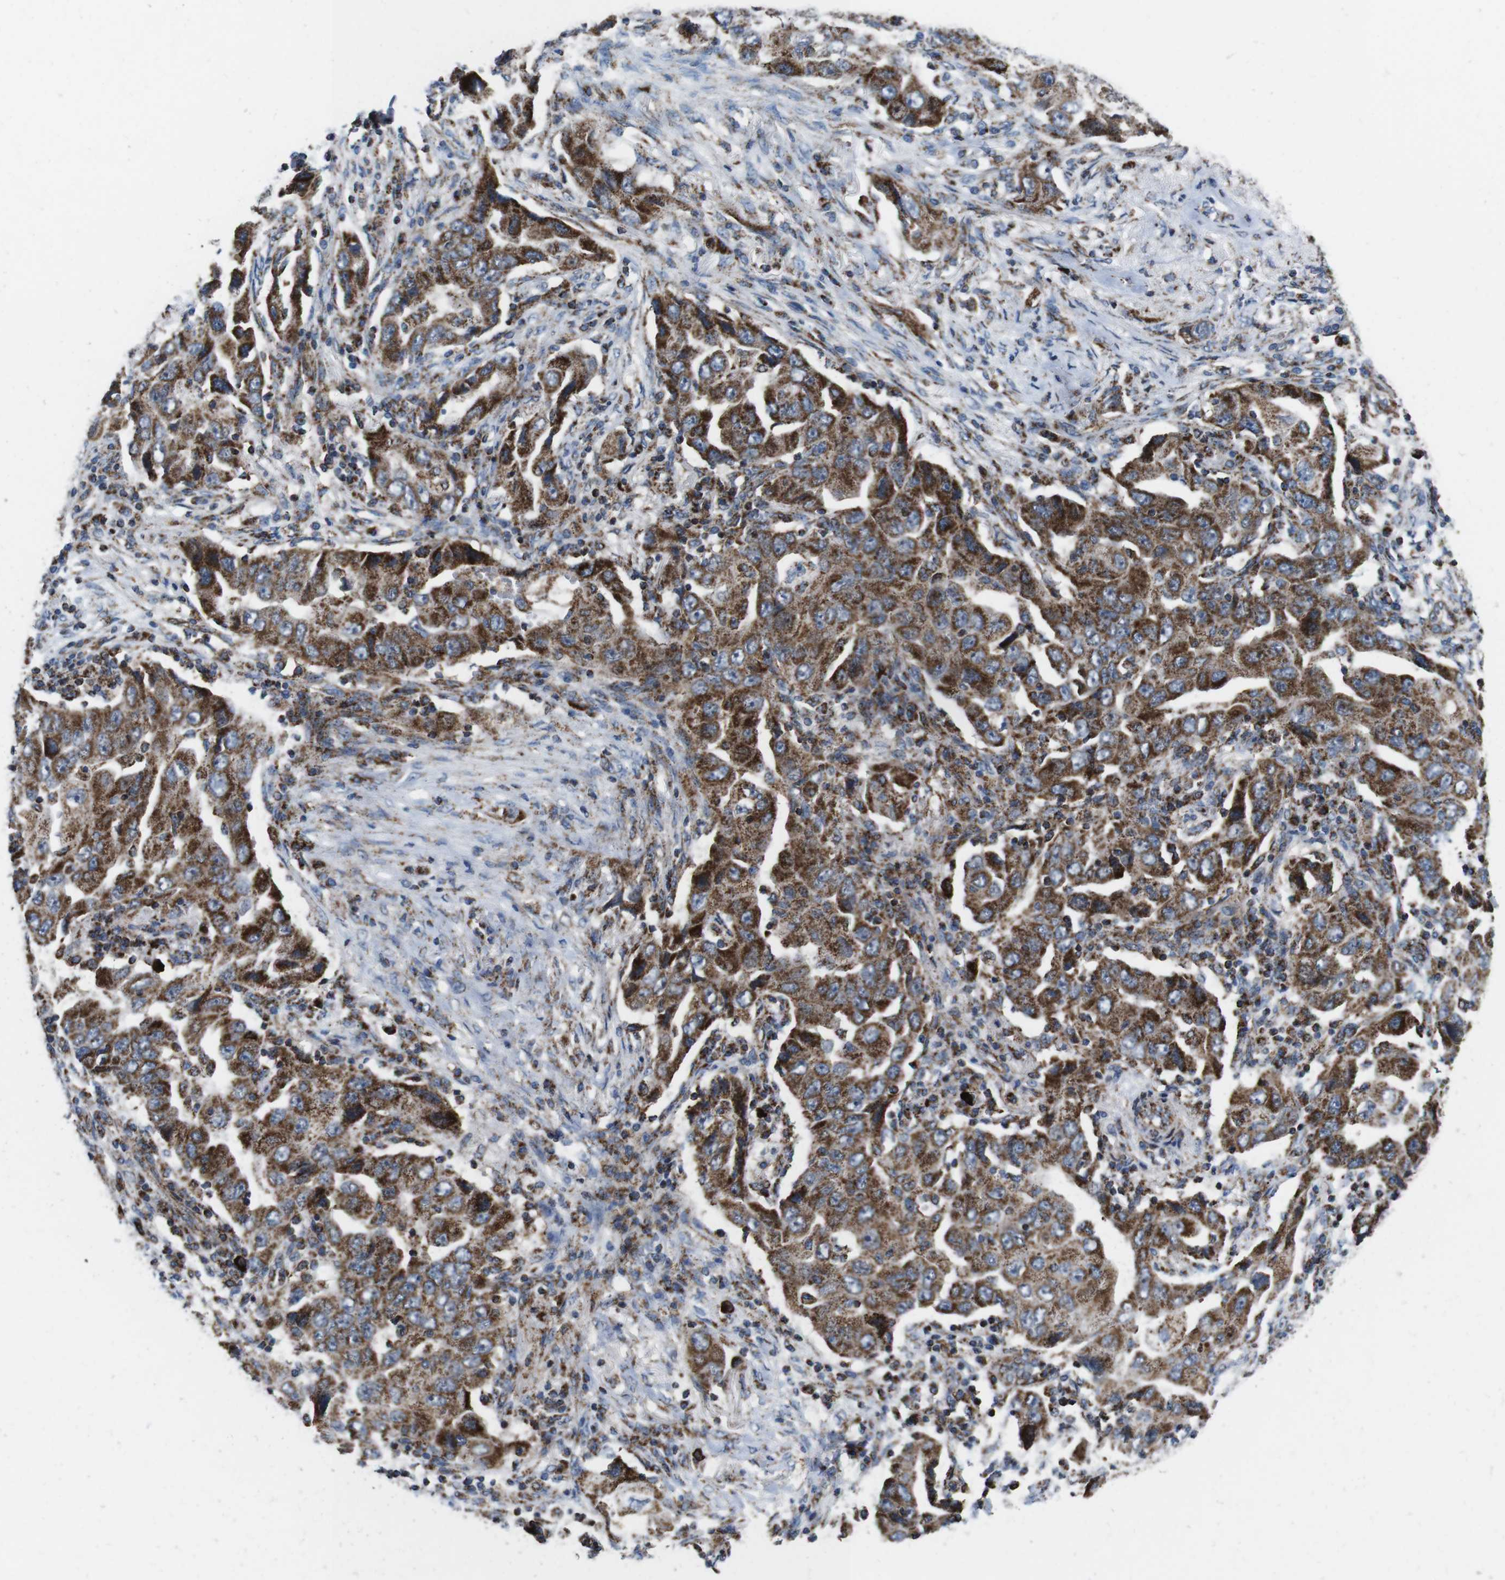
{"staining": {"intensity": "moderate", "quantity": ">75%", "location": "cytoplasmic/membranous"}, "tissue": "lung cancer", "cell_type": "Tumor cells", "image_type": "cancer", "snomed": [{"axis": "morphology", "description": "Adenocarcinoma, NOS"}, {"axis": "topography", "description": "Lung"}], "caption": "An immunohistochemistry image of tumor tissue is shown. Protein staining in brown labels moderate cytoplasmic/membranous positivity in lung adenocarcinoma within tumor cells.", "gene": "HK1", "patient": {"sex": "female", "age": 65}}